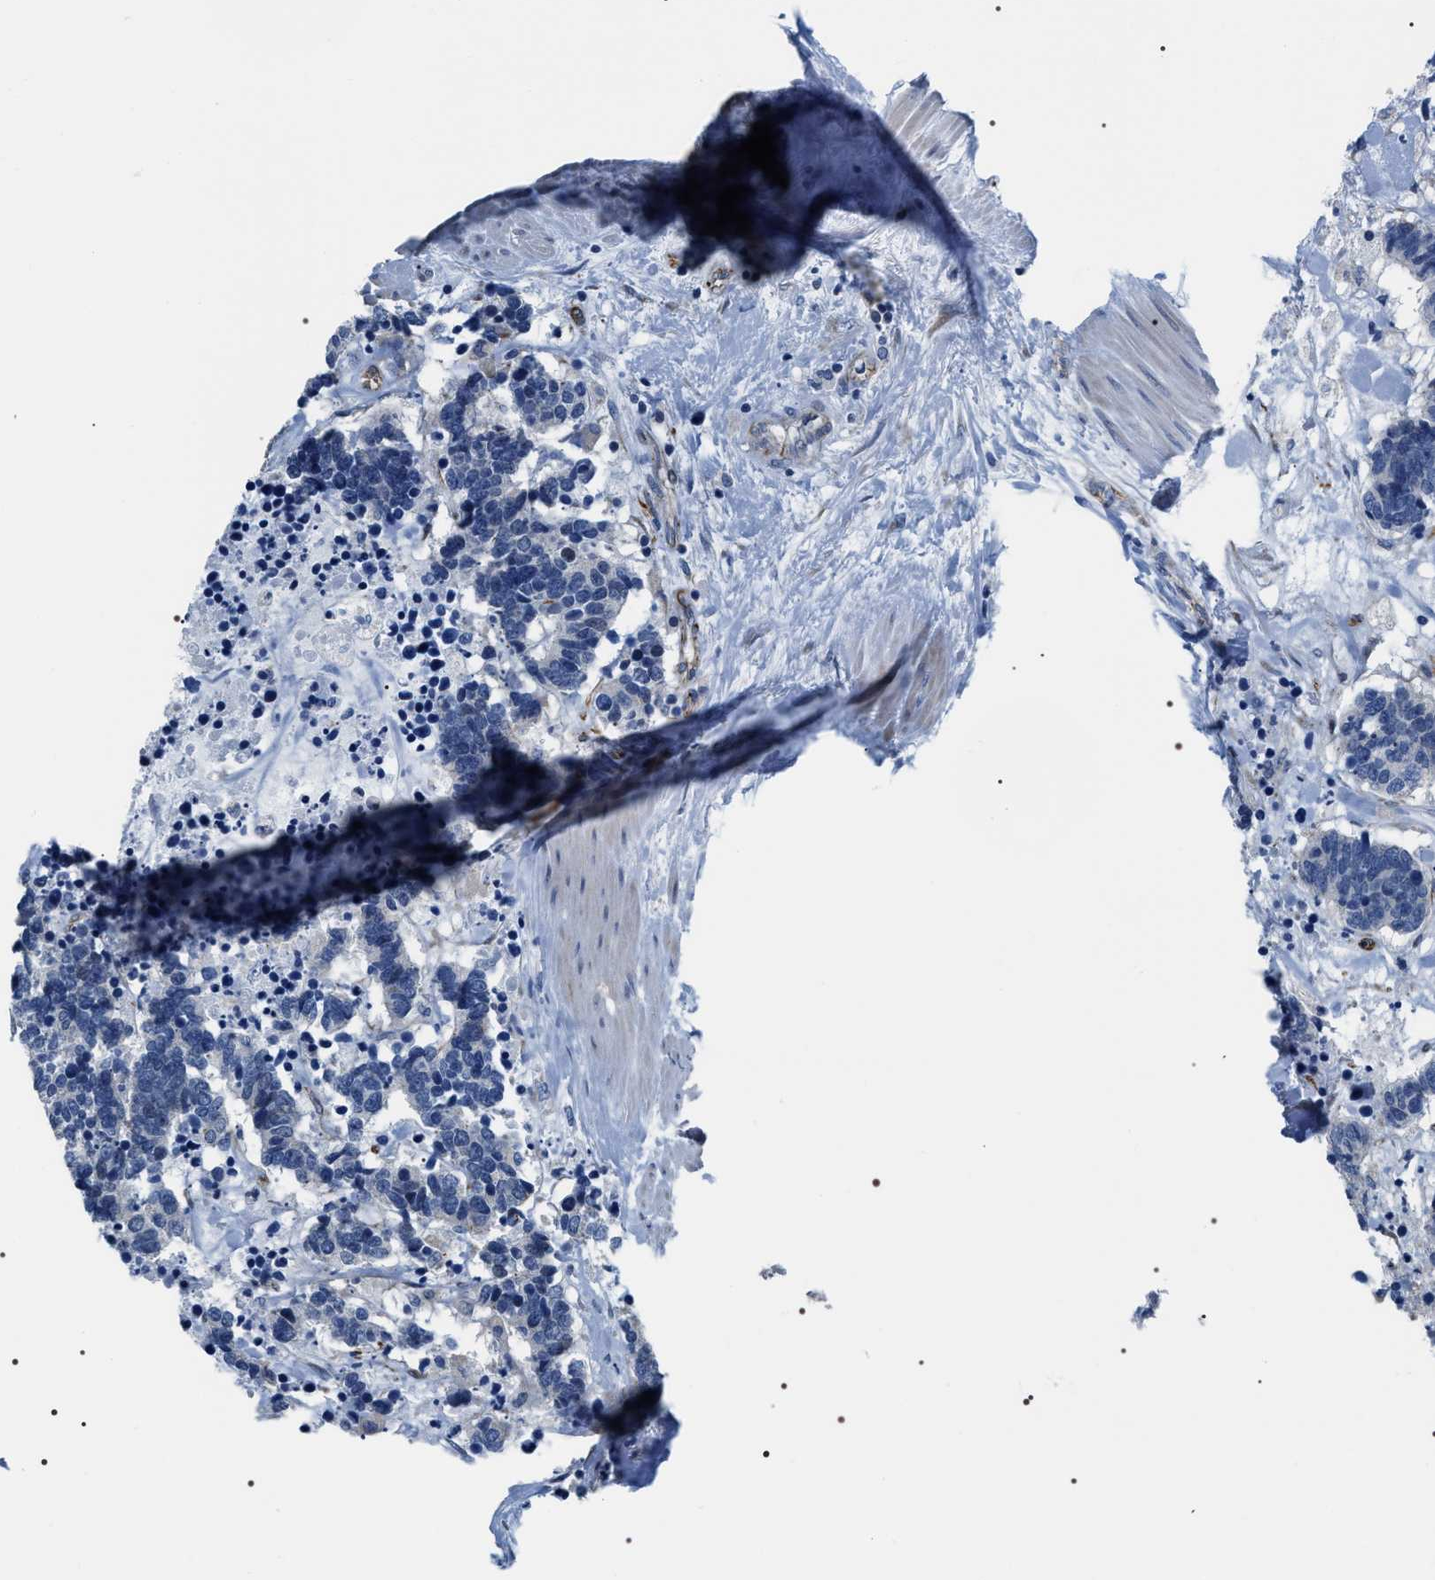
{"staining": {"intensity": "negative", "quantity": "none", "location": "none"}, "tissue": "carcinoid", "cell_type": "Tumor cells", "image_type": "cancer", "snomed": [{"axis": "morphology", "description": "Carcinoma, NOS"}, {"axis": "morphology", "description": "Carcinoid, malignant, NOS"}, {"axis": "topography", "description": "Urinary bladder"}], "caption": "DAB immunohistochemical staining of carcinoid exhibits no significant positivity in tumor cells.", "gene": "PKD1L1", "patient": {"sex": "male", "age": 57}}